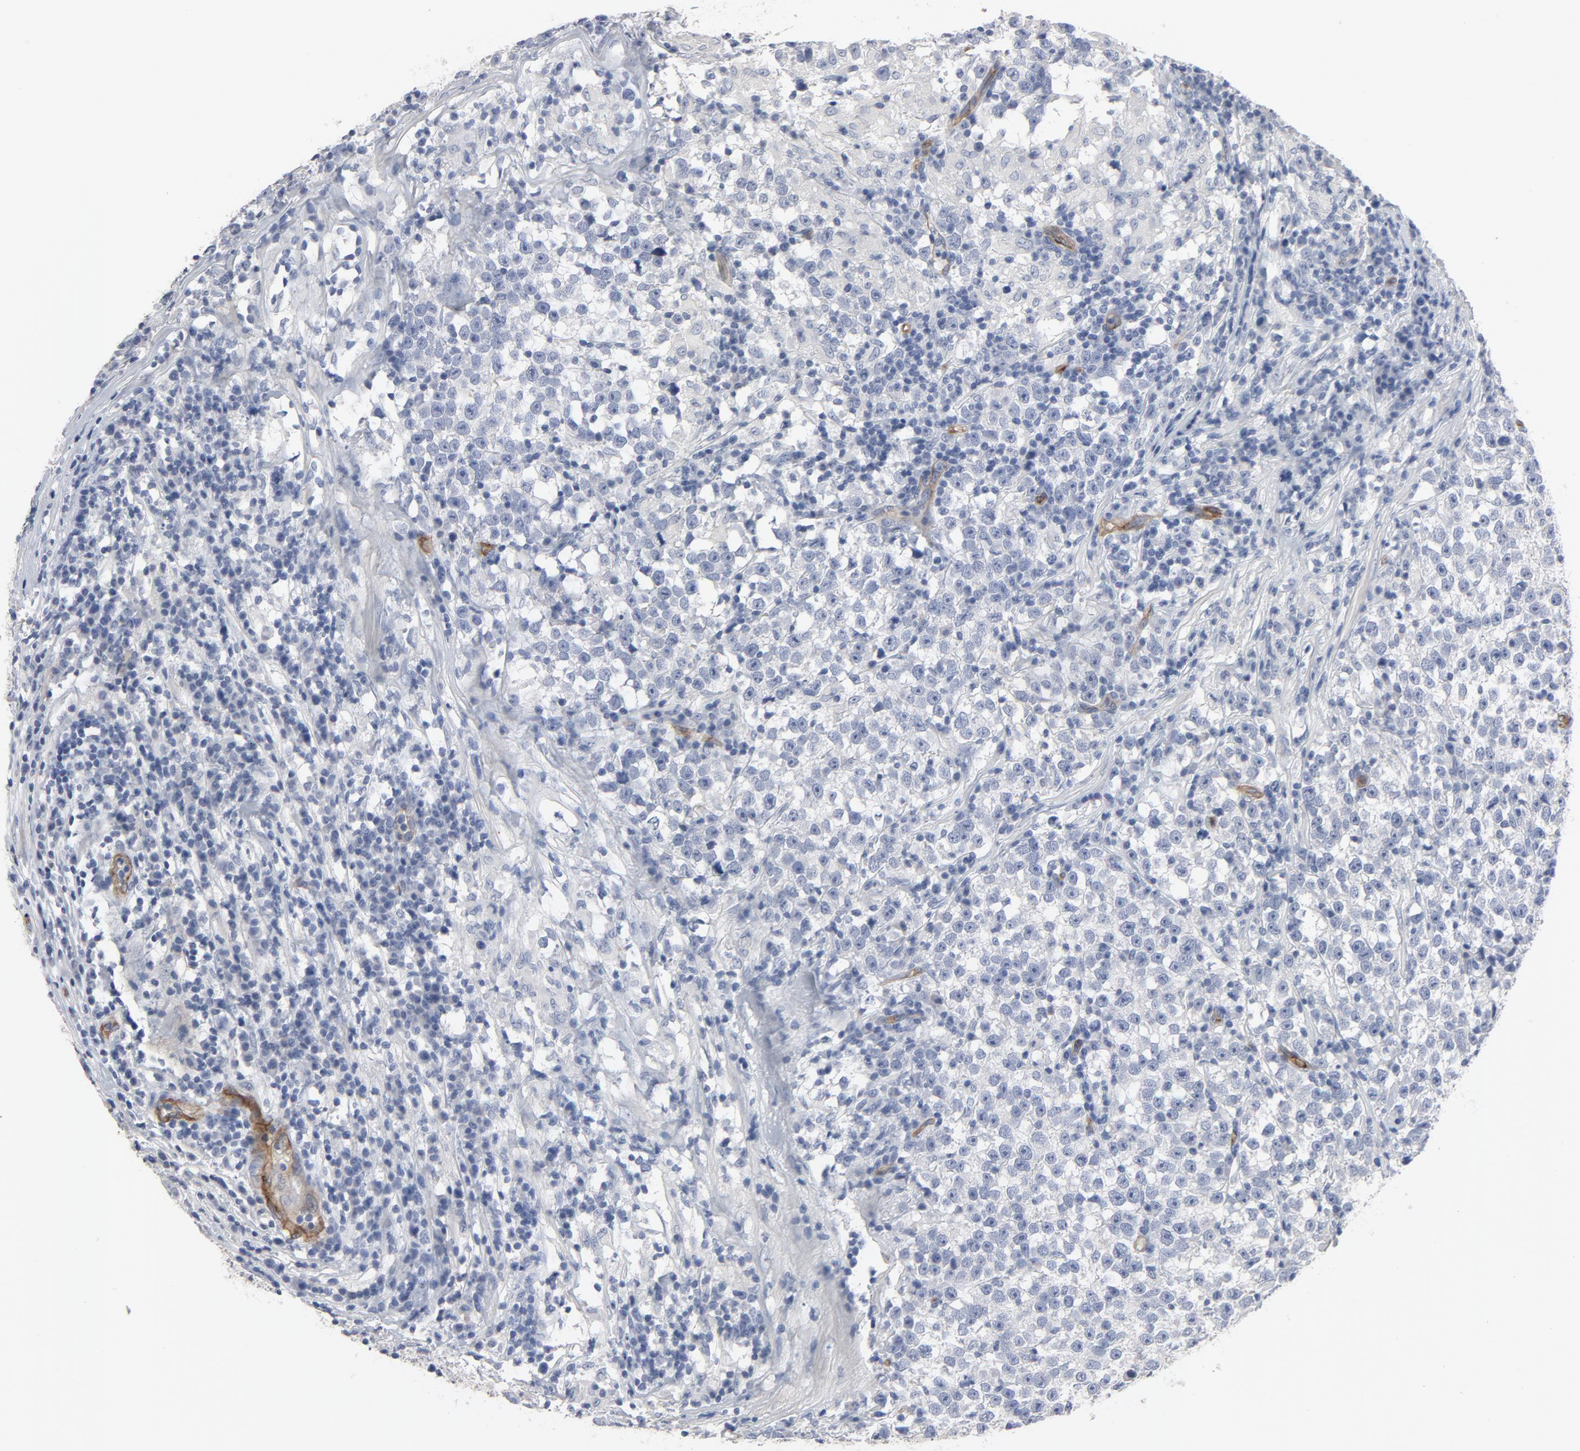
{"staining": {"intensity": "negative", "quantity": "none", "location": "none"}, "tissue": "testis cancer", "cell_type": "Tumor cells", "image_type": "cancer", "snomed": [{"axis": "morphology", "description": "Seminoma, NOS"}, {"axis": "topography", "description": "Testis"}], "caption": "This is an immunohistochemistry histopathology image of human testis cancer (seminoma). There is no staining in tumor cells.", "gene": "KDR", "patient": {"sex": "male", "age": 43}}